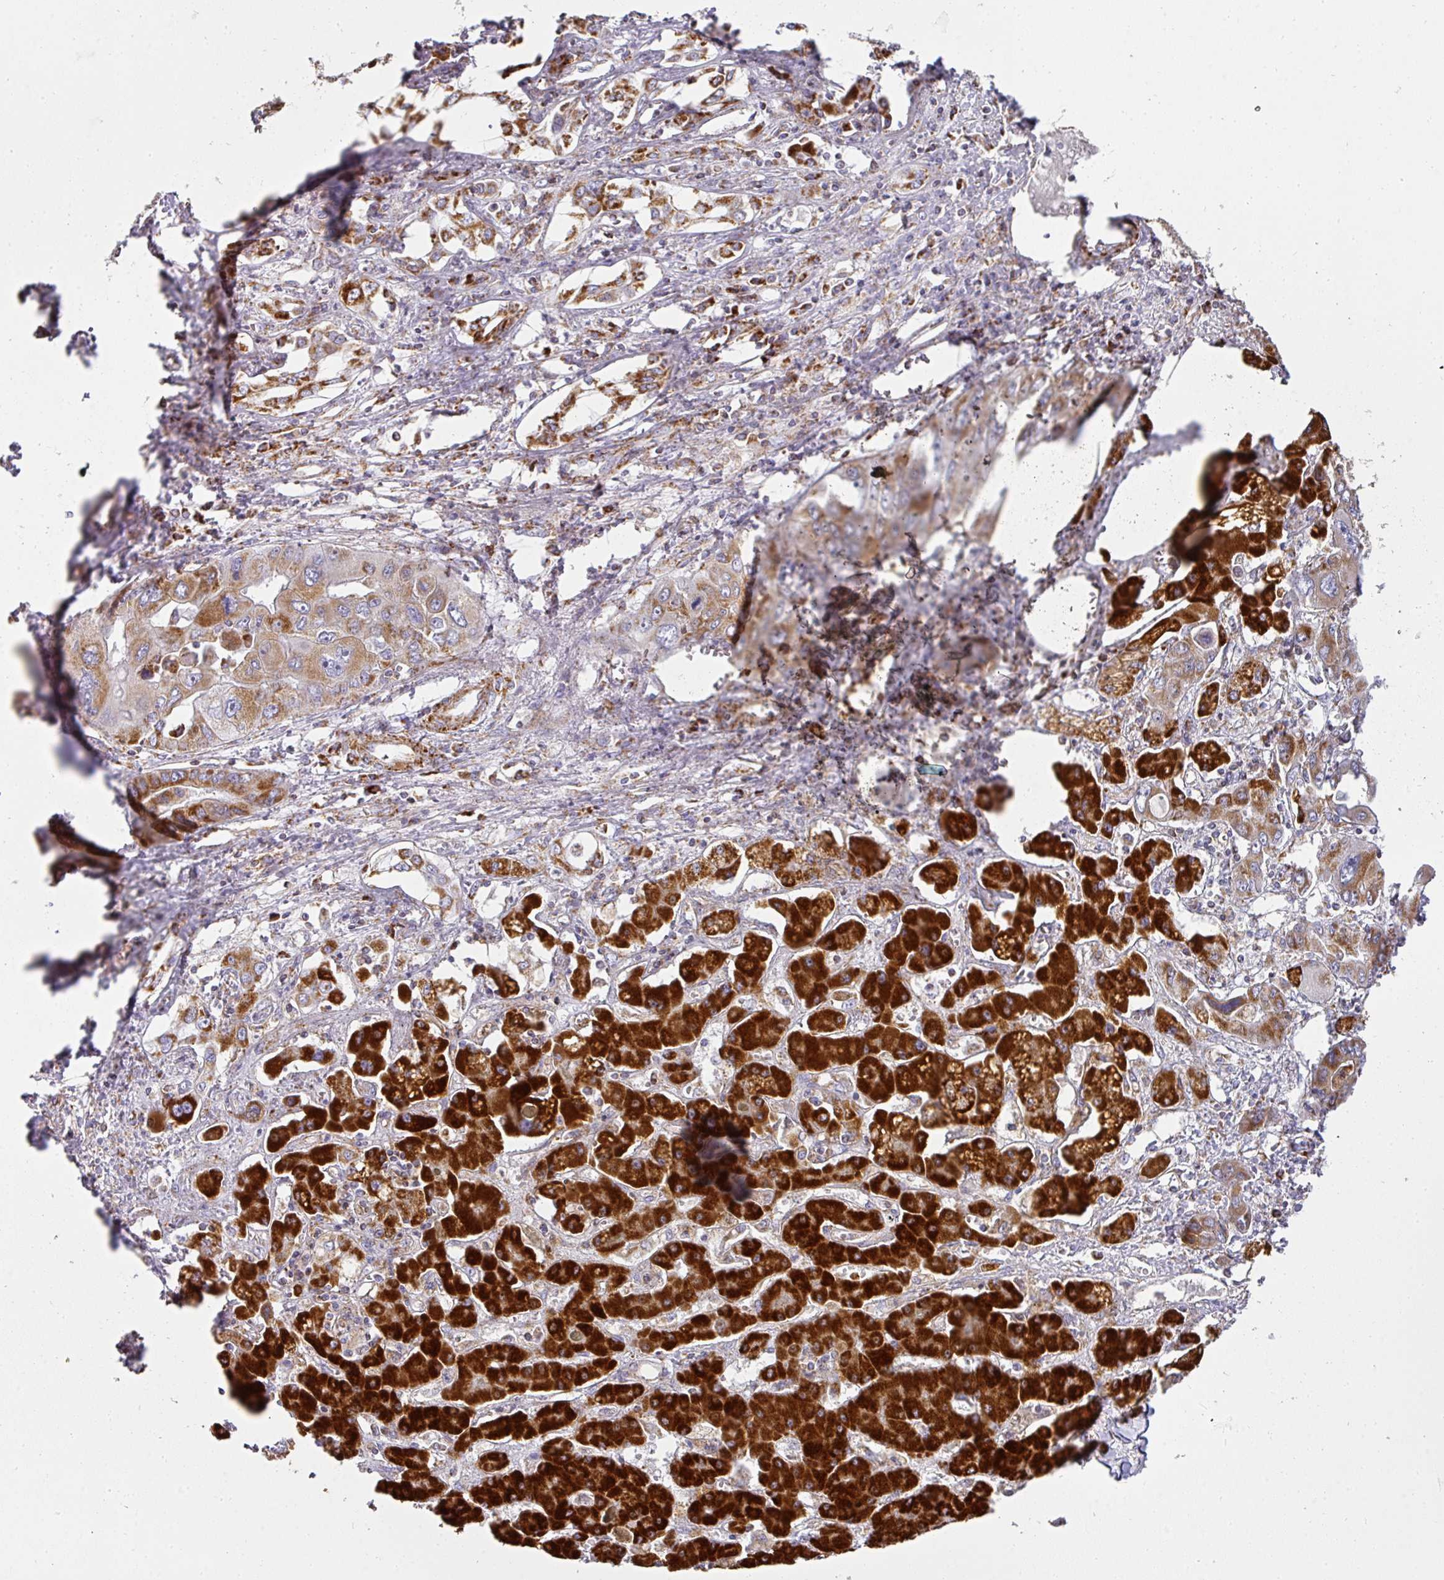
{"staining": {"intensity": "strong", "quantity": ">75%", "location": "cytoplasmic/membranous"}, "tissue": "liver cancer", "cell_type": "Tumor cells", "image_type": "cancer", "snomed": [{"axis": "morphology", "description": "Cholangiocarcinoma"}, {"axis": "topography", "description": "Liver"}], "caption": "Protein expression analysis of human liver cancer reveals strong cytoplasmic/membranous staining in about >75% of tumor cells.", "gene": "UQCRFS1", "patient": {"sex": "male", "age": 67}}